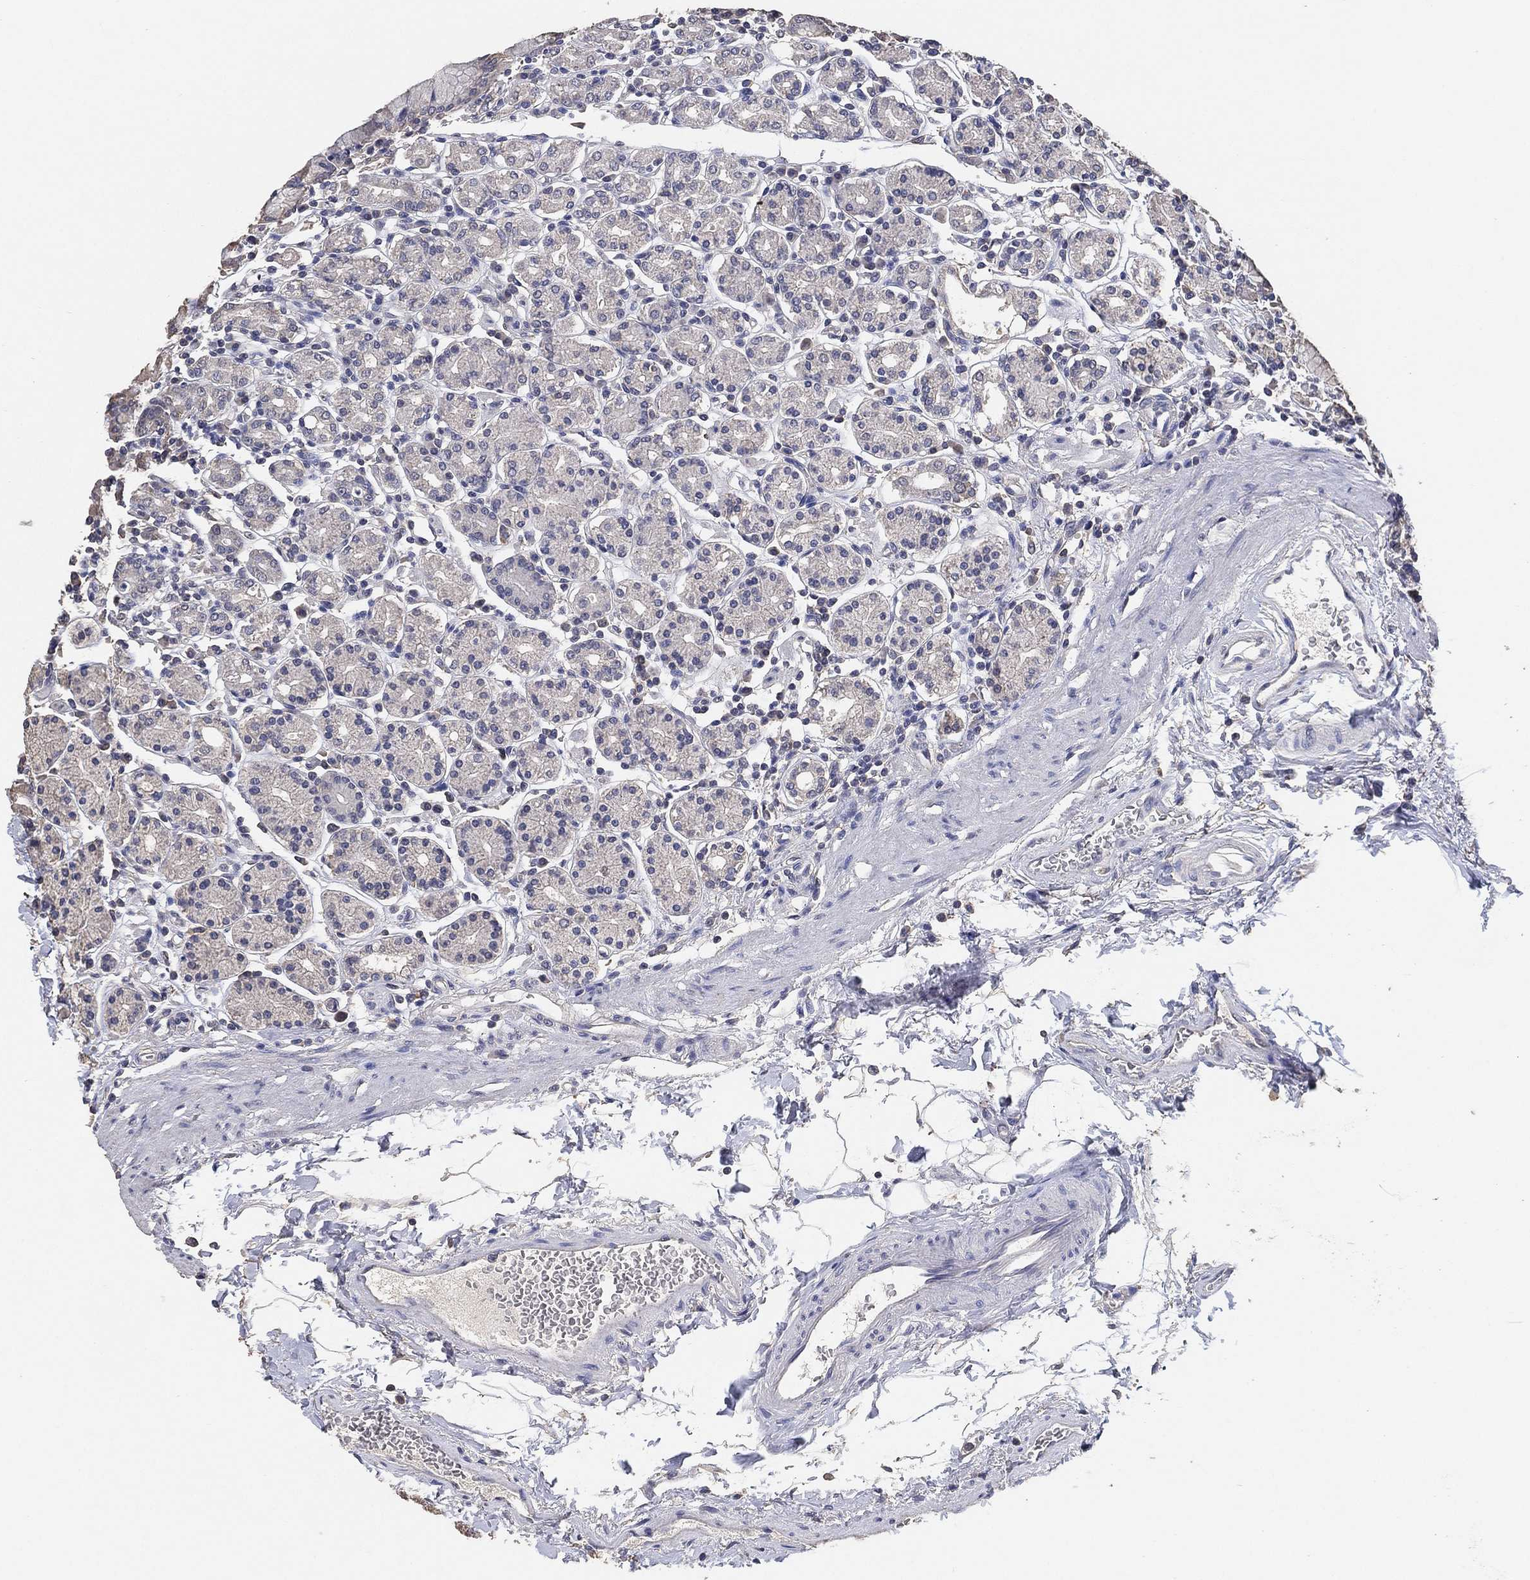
{"staining": {"intensity": "negative", "quantity": "none", "location": "none"}, "tissue": "stomach", "cell_type": "Glandular cells", "image_type": "normal", "snomed": [{"axis": "morphology", "description": "Normal tissue, NOS"}, {"axis": "topography", "description": "Stomach, upper"}, {"axis": "topography", "description": "Stomach"}], "caption": "Micrograph shows no significant protein expression in glandular cells of benign stomach.", "gene": "KLK5", "patient": {"sex": "male", "age": 62}}